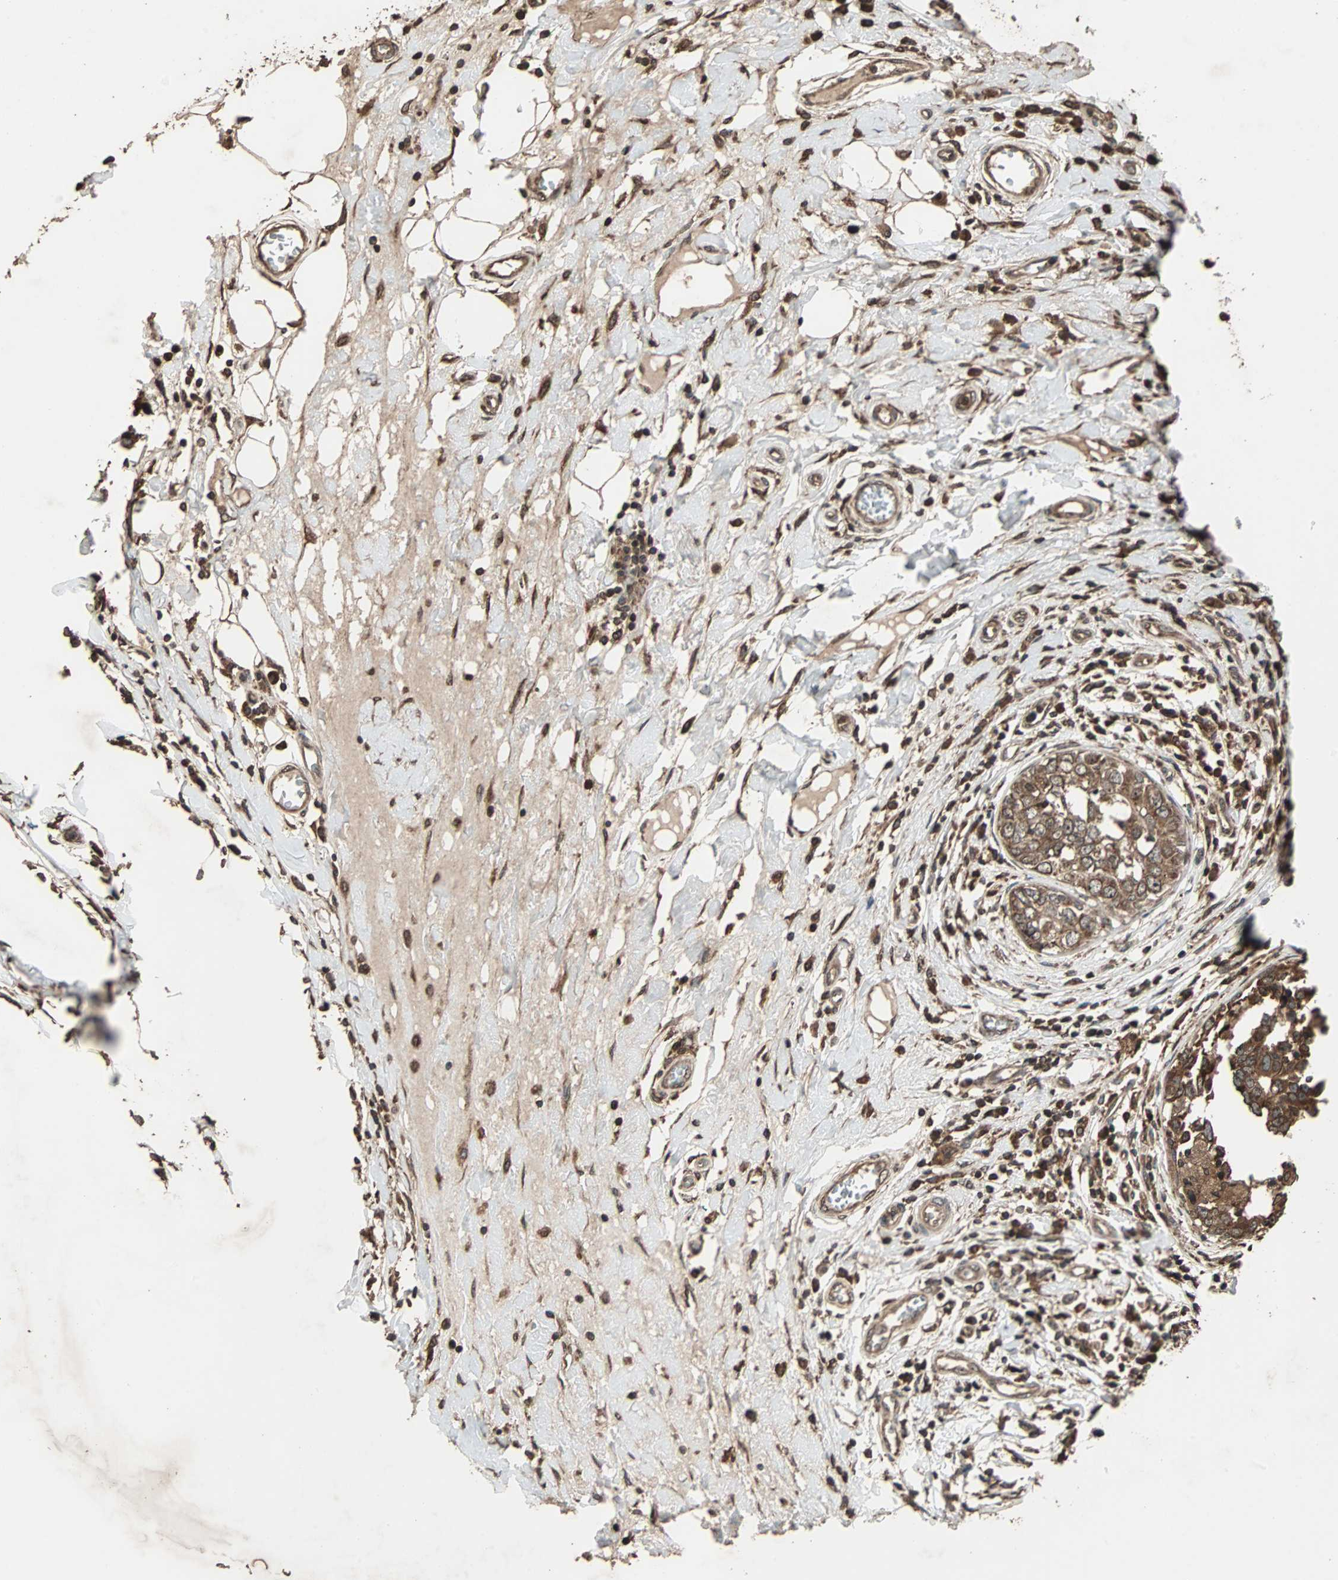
{"staining": {"intensity": "strong", "quantity": ">75%", "location": "cytoplasmic/membranous"}, "tissue": "breast cancer", "cell_type": "Tumor cells", "image_type": "cancer", "snomed": [{"axis": "morphology", "description": "Duct carcinoma"}, {"axis": "topography", "description": "Breast"}], "caption": "Immunohistochemistry (IHC) staining of breast intraductal carcinoma, which displays high levels of strong cytoplasmic/membranous positivity in approximately >75% of tumor cells indicating strong cytoplasmic/membranous protein positivity. The staining was performed using DAB (brown) for protein detection and nuclei were counterstained in hematoxylin (blue).", "gene": "LAMTOR5", "patient": {"sex": "female", "age": 27}}